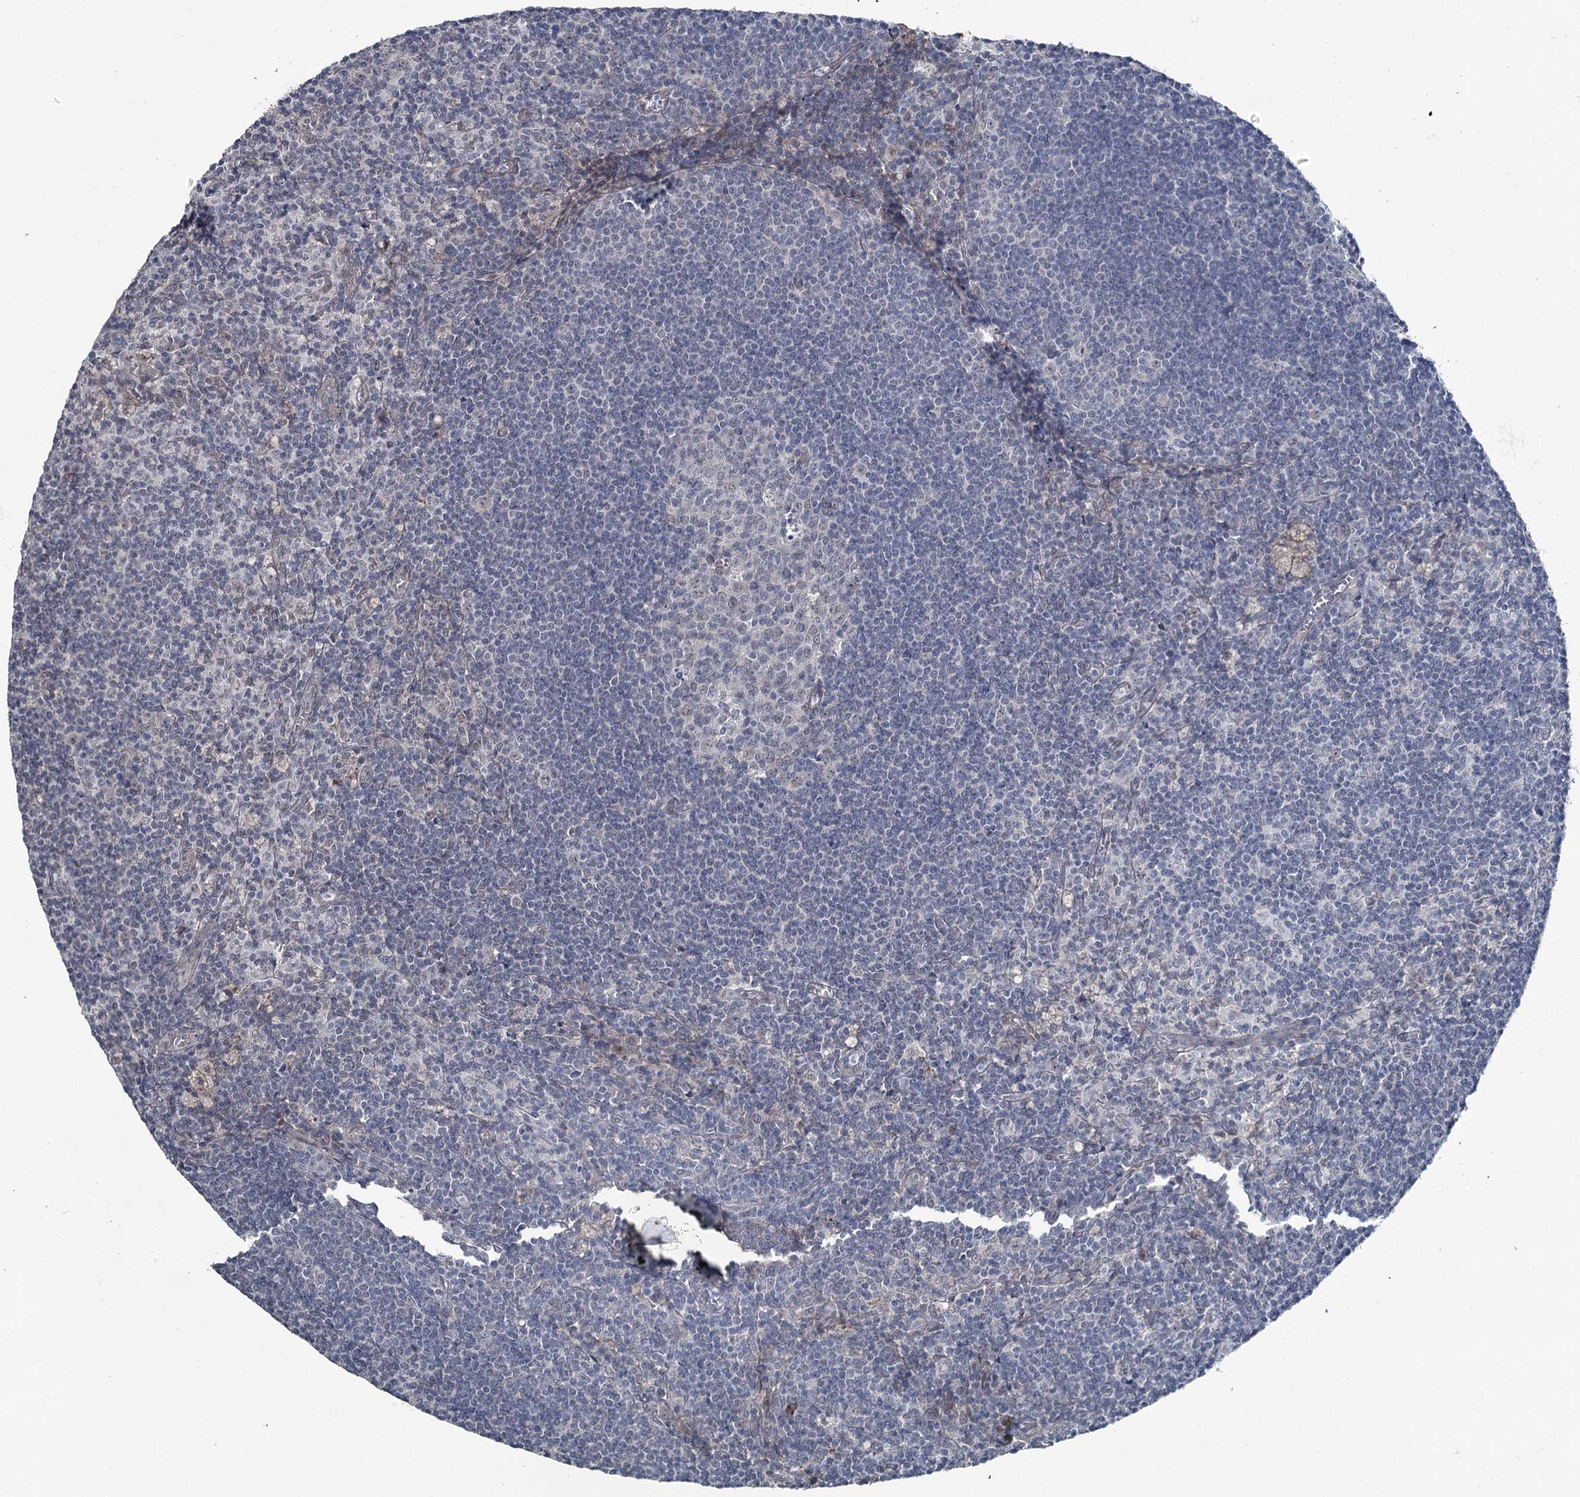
{"staining": {"intensity": "negative", "quantity": "none", "location": "none"}, "tissue": "lymph node", "cell_type": "Germinal center cells", "image_type": "normal", "snomed": [{"axis": "morphology", "description": "Normal tissue, NOS"}, {"axis": "topography", "description": "Lymph node"}], "caption": "Immunohistochemical staining of benign human lymph node shows no significant staining in germinal center cells. Nuclei are stained in blue.", "gene": "FAM120B", "patient": {"sex": "male", "age": 69}}